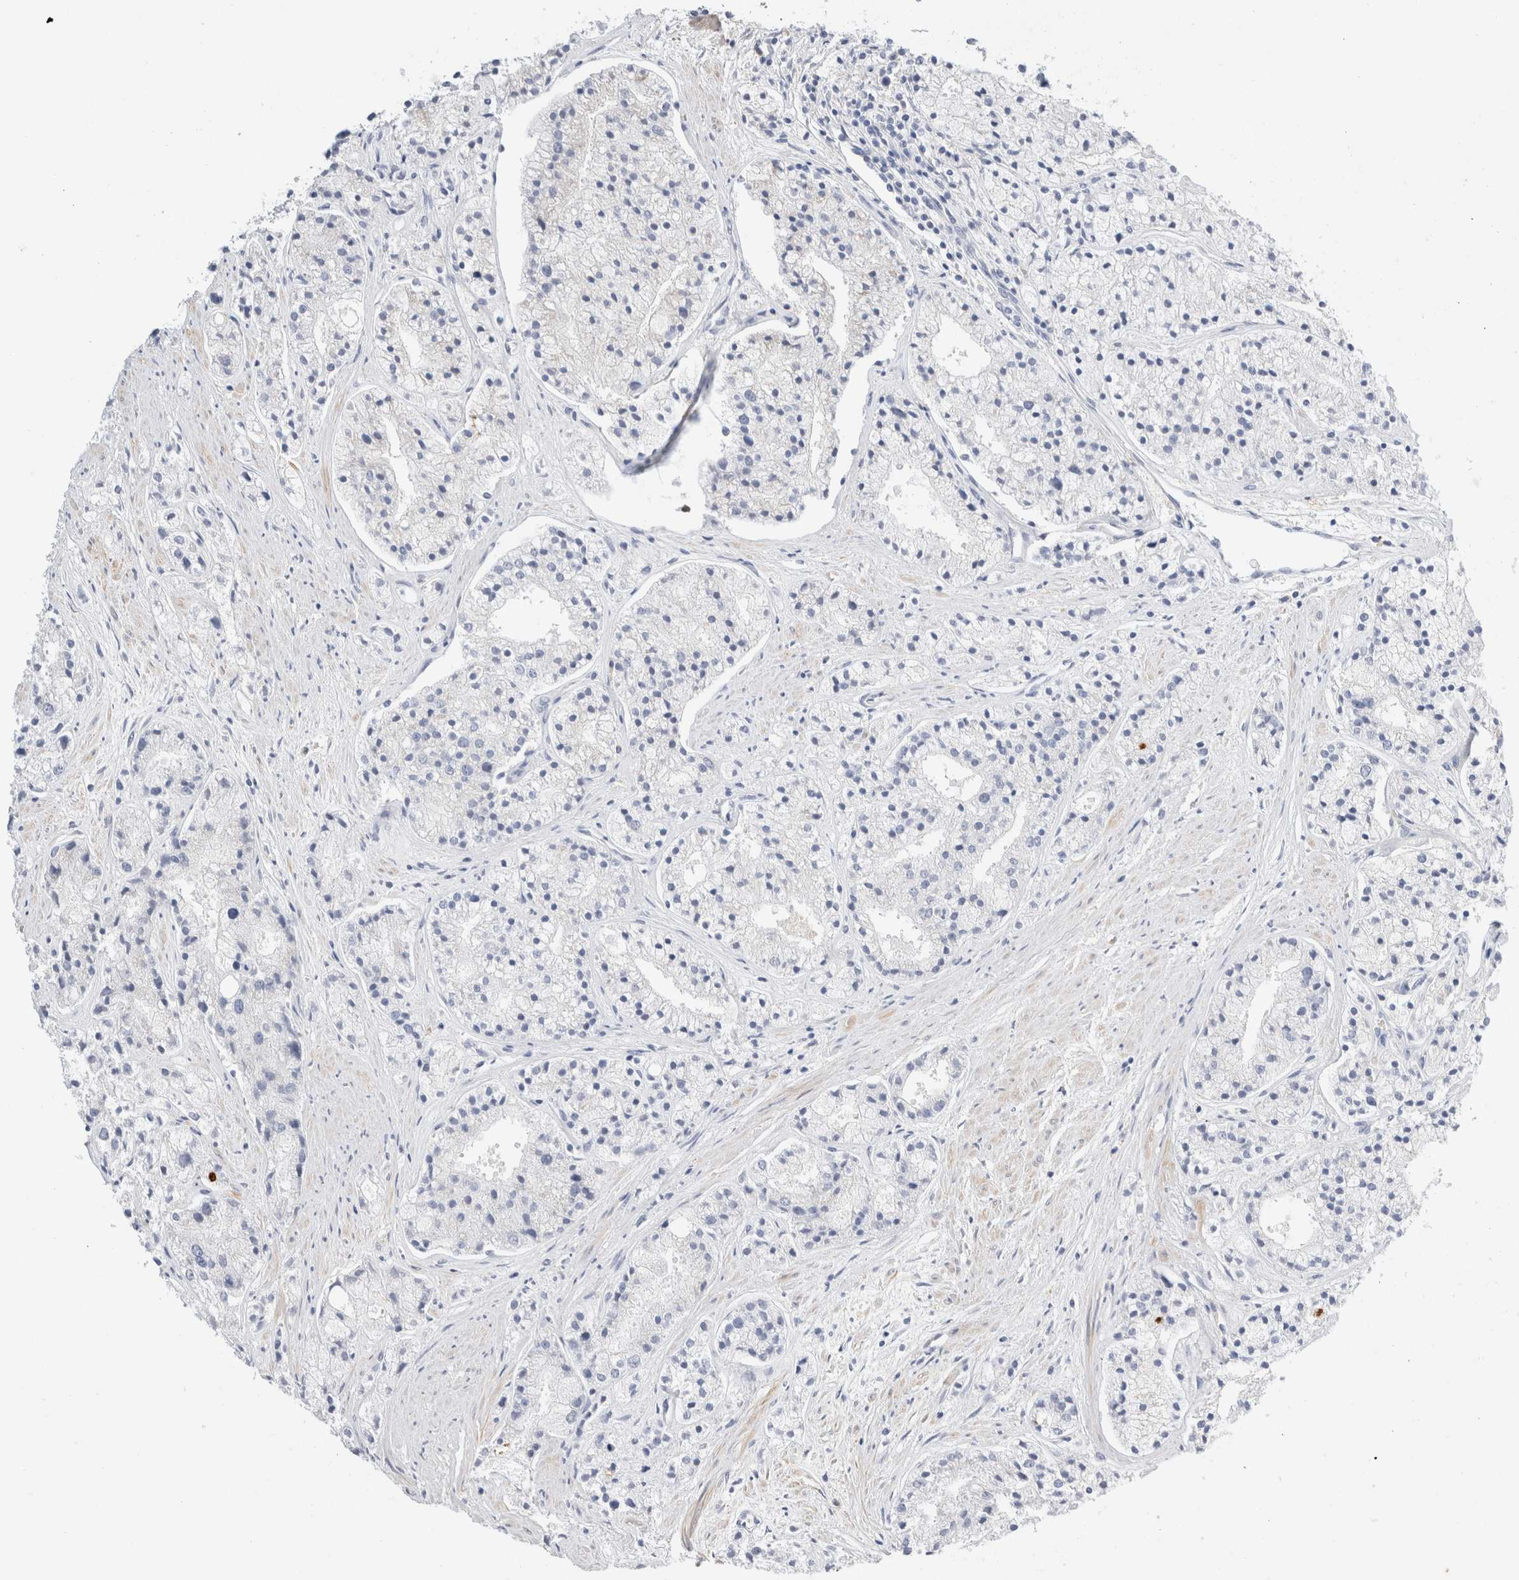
{"staining": {"intensity": "negative", "quantity": "none", "location": "none"}, "tissue": "prostate cancer", "cell_type": "Tumor cells", "image_type": "cancer", "snomed": [{"axis": "morphology", "description": "Adenocarcinoma, High grade"}, {"axis": "topography", "description": "Prostate"}], "caption": "The micrograph exhibits no staining of tumor cells in prostate adenocarcinoma (high-grade). (Stains: DAB IHC with hematoxylin counter stain, Microscopy: brightfield microscopy at high magnification).", "gene": "ADAM30", "patient": {"sex": "male", "age": 50}}